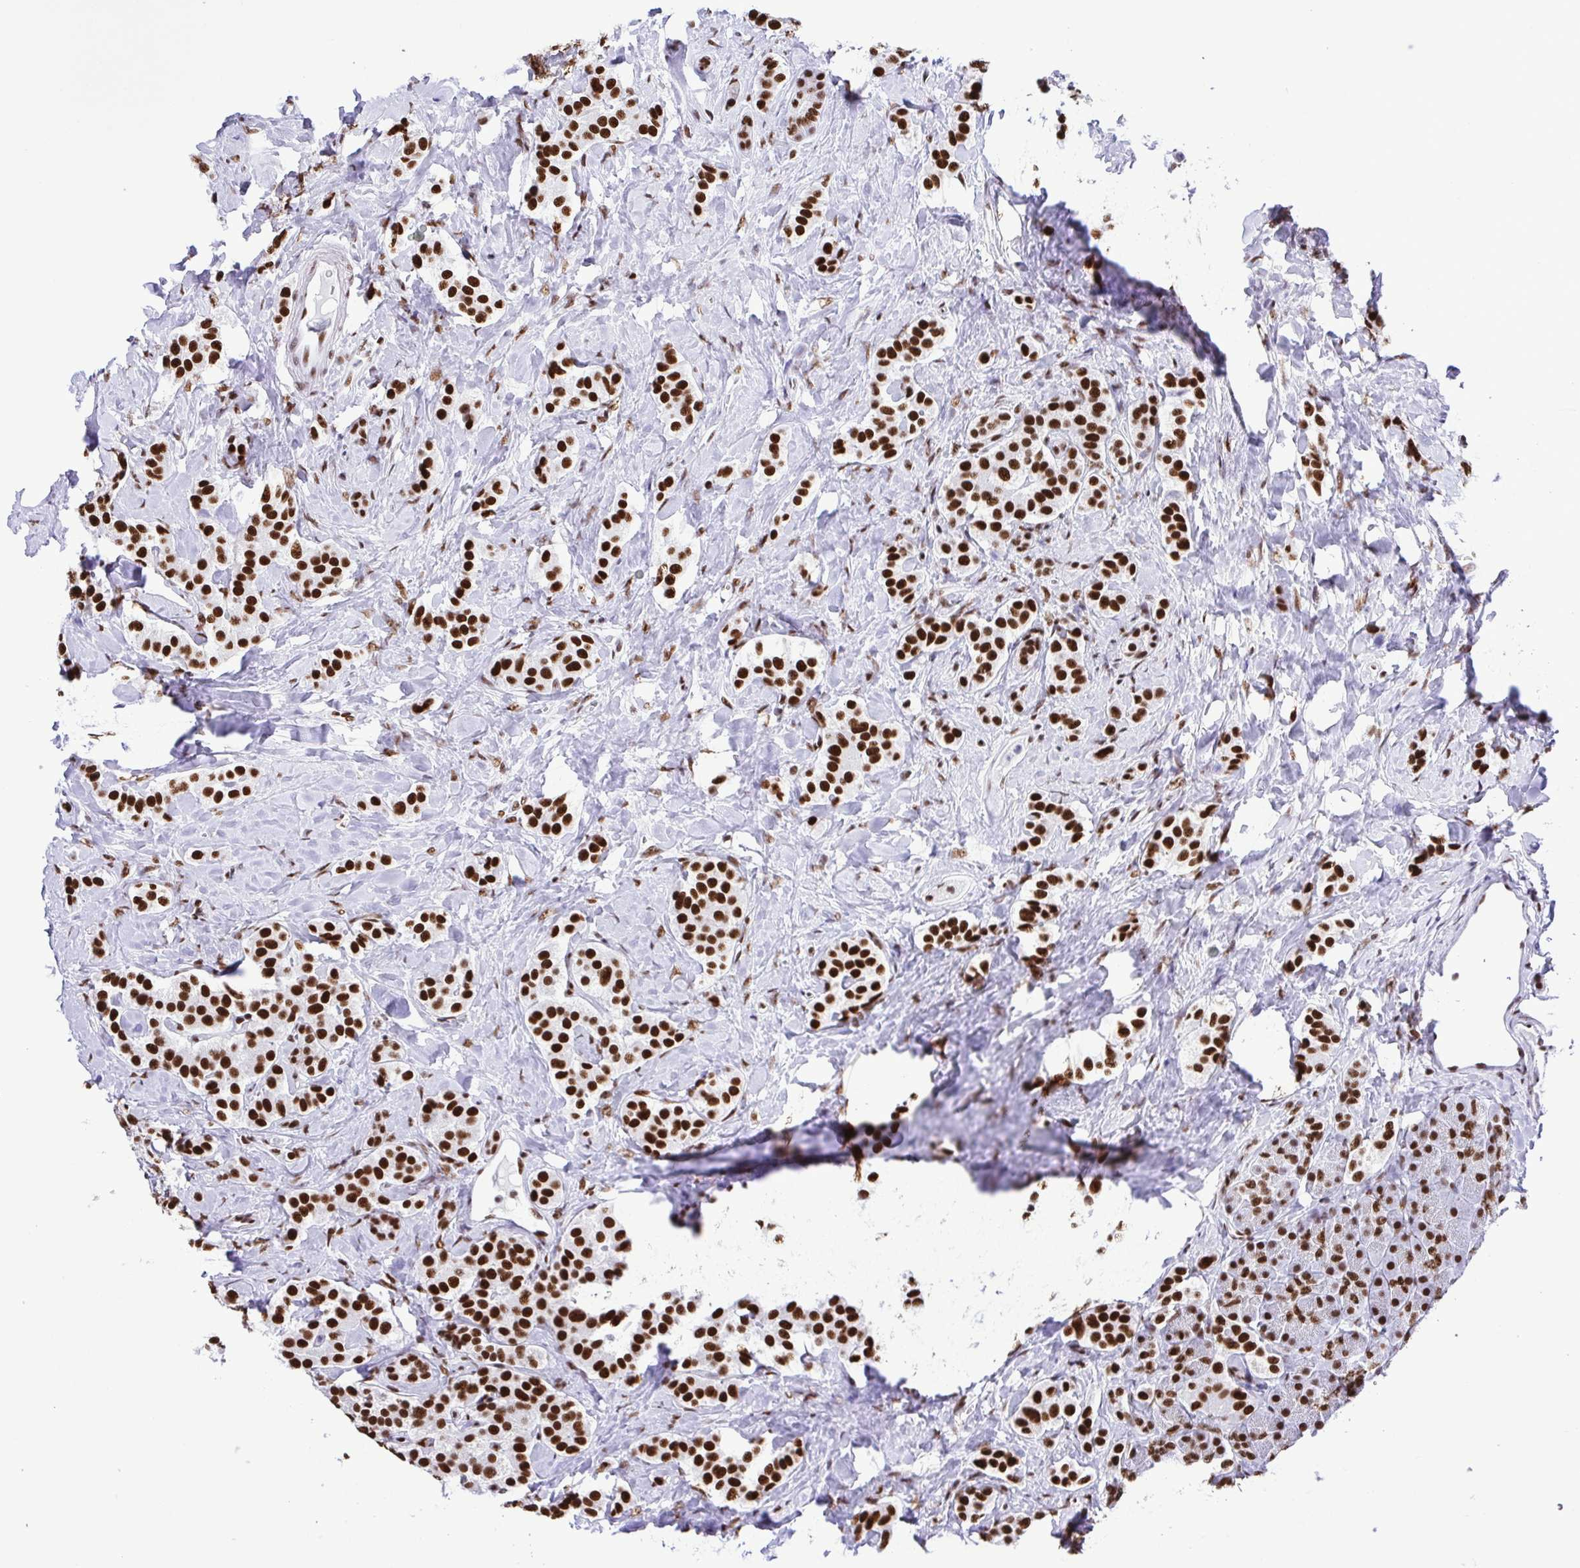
{"staining": {"intensity": "strong", "quantity": ">75%", "location": "nuclear"}, "tissue": "carcinoid", "cell_type": "Tumor cells", "image_type": "cancer", "snomed": [{"axis": "morphology", "description": "Normal tissue, NOS"}, {"axis": "morphology", "description": "Carcinoid, malignant, NOS"}, {"axis": "topography", "description": "Pancreas"}], "caption": "This micrograph demonstrates malignant carcinoid stained with immunohistochemistry to label a protein in brown. The nuclear of tumor cells show strong positivity for the protein. Nuclei are counter-stained blue.", "gene": "TRIM28", "patient": {"sex": "male", "age": 36}}